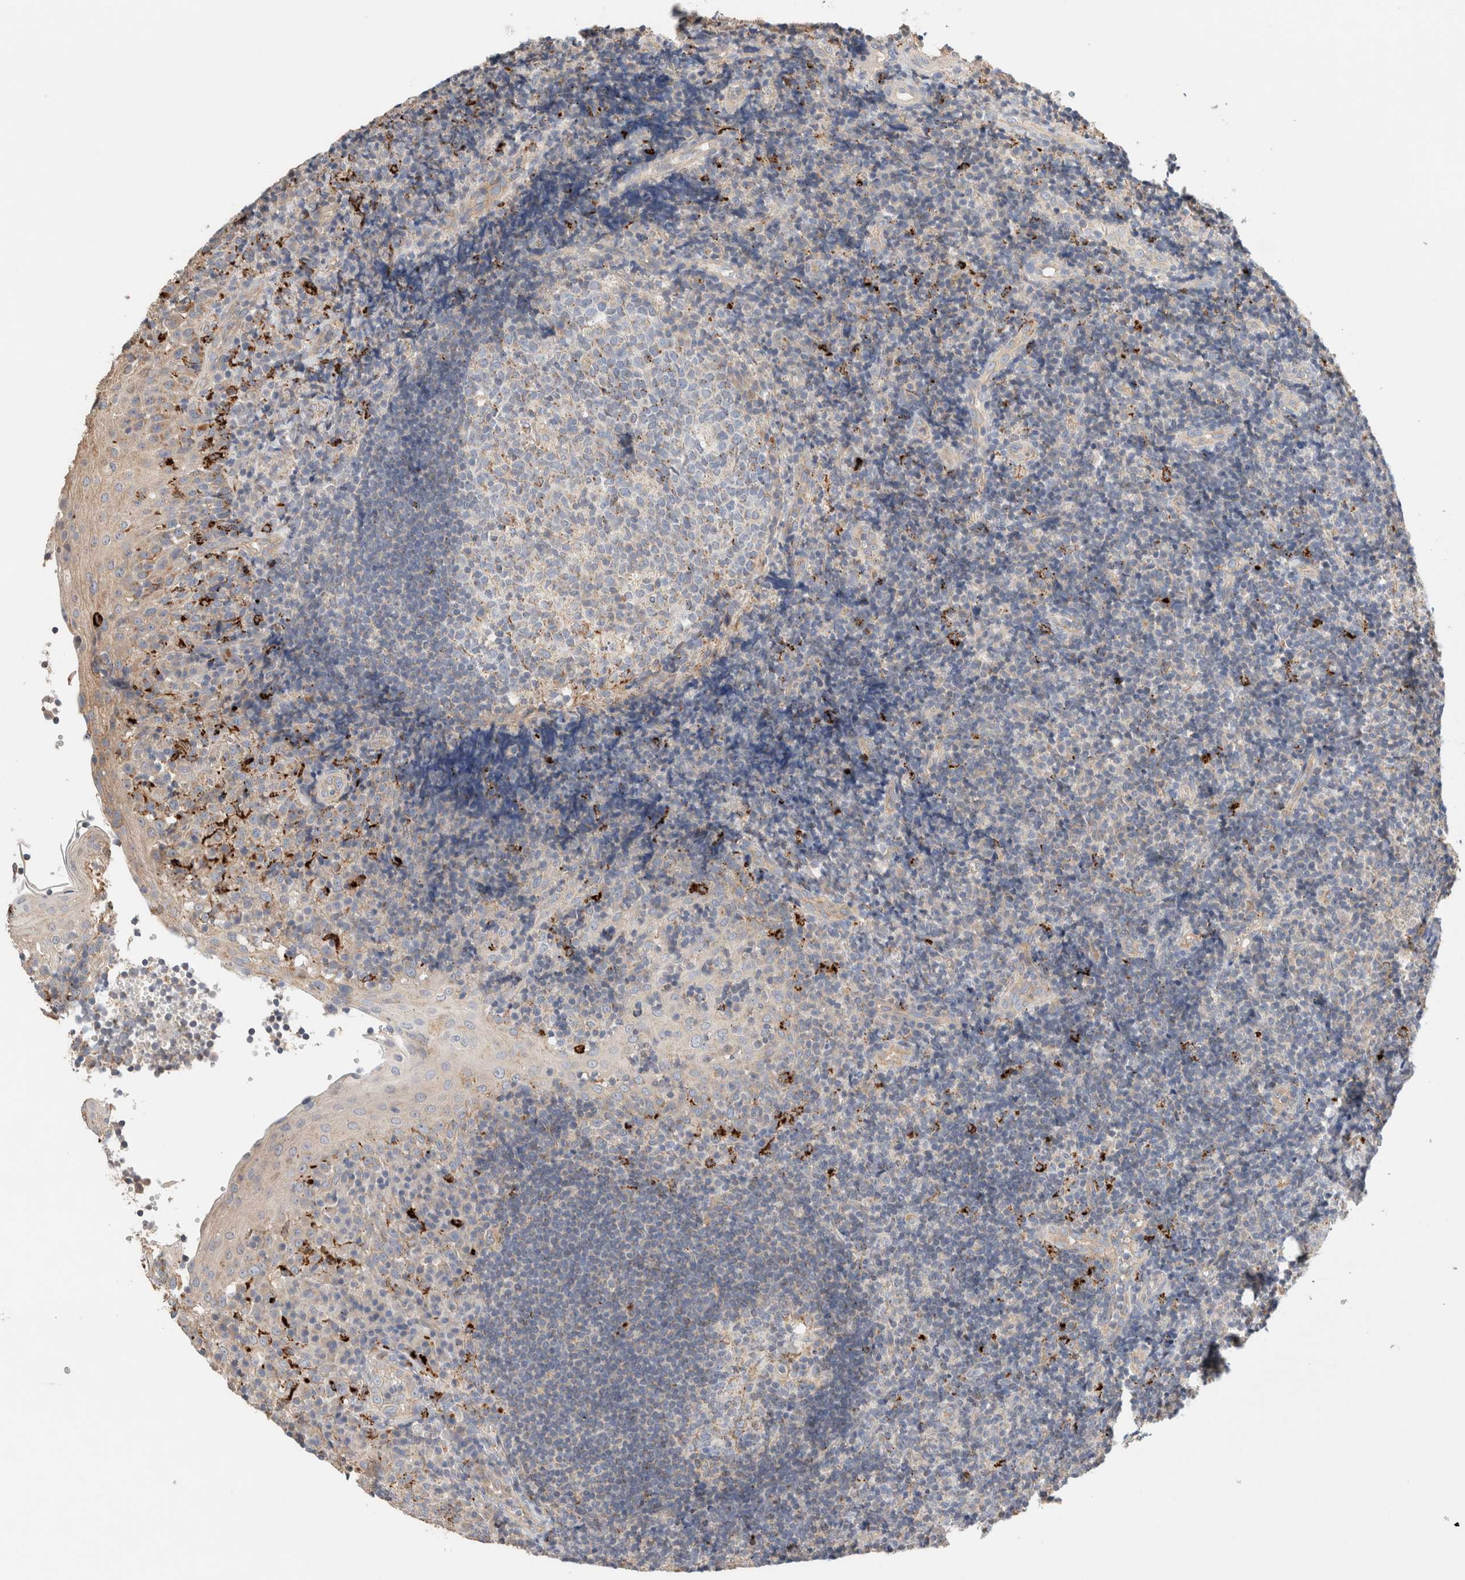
{"staining": {"intensity": "strong", "quantity": "<25%", "location": "cytoplasmic/membranous"}, "tissue": "tonsil", "cell_type": "Germinal center cells", "image_type": "normal", "snomed": [{"axis": "morphology", "description": "Normal tissue, NOS"}, {"axis": "topography", "description": "Tonsil"}], "caption": "A histopathology image of tonsil stained for a protein shows strong cytoplasmic/membranous brown staining in germinal center cells.", "gene": "B3GNTL1", "patient": {"sex": "female", "age": 40}}